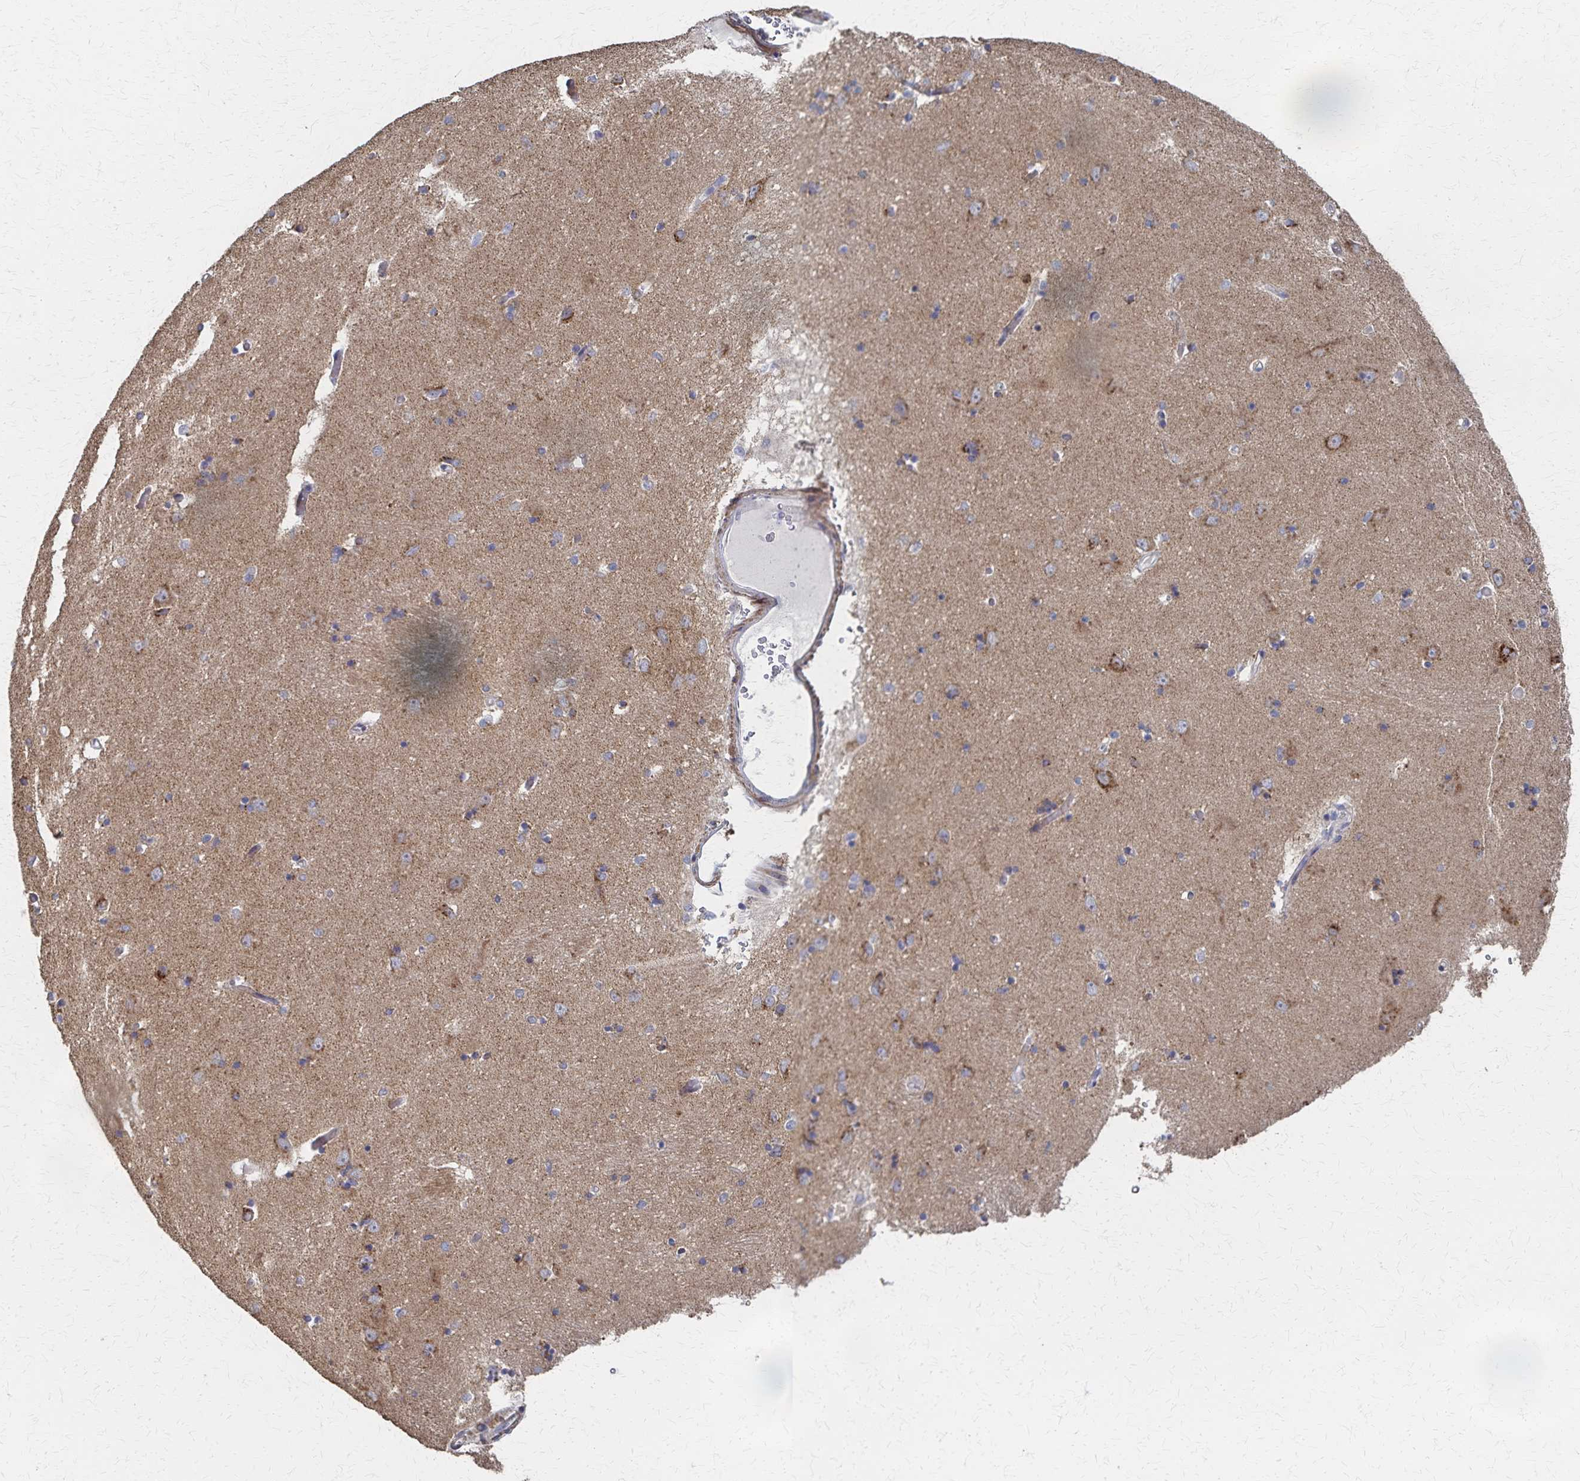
{"staining": {"intensity": "negative", "quantity": "none", "location": "none"}, "tissue": "caudate", "cell_type": "Glial cells", "image_type": "normal", "snomed": [{"axis": "morphology", "description": "Normal tissue, NOS"}, {"axis": "topography", "description": "Lateral ventricle wall"}, {"axis": "topography", "description": "Hippocampus"}], "caption": "Glial cells show no significant protein staining in benign caudate. (DAB IHC with hematoxylin counter stain).", "gene": "PGAP2", "patient": {"sex": "female", "age": 63}}